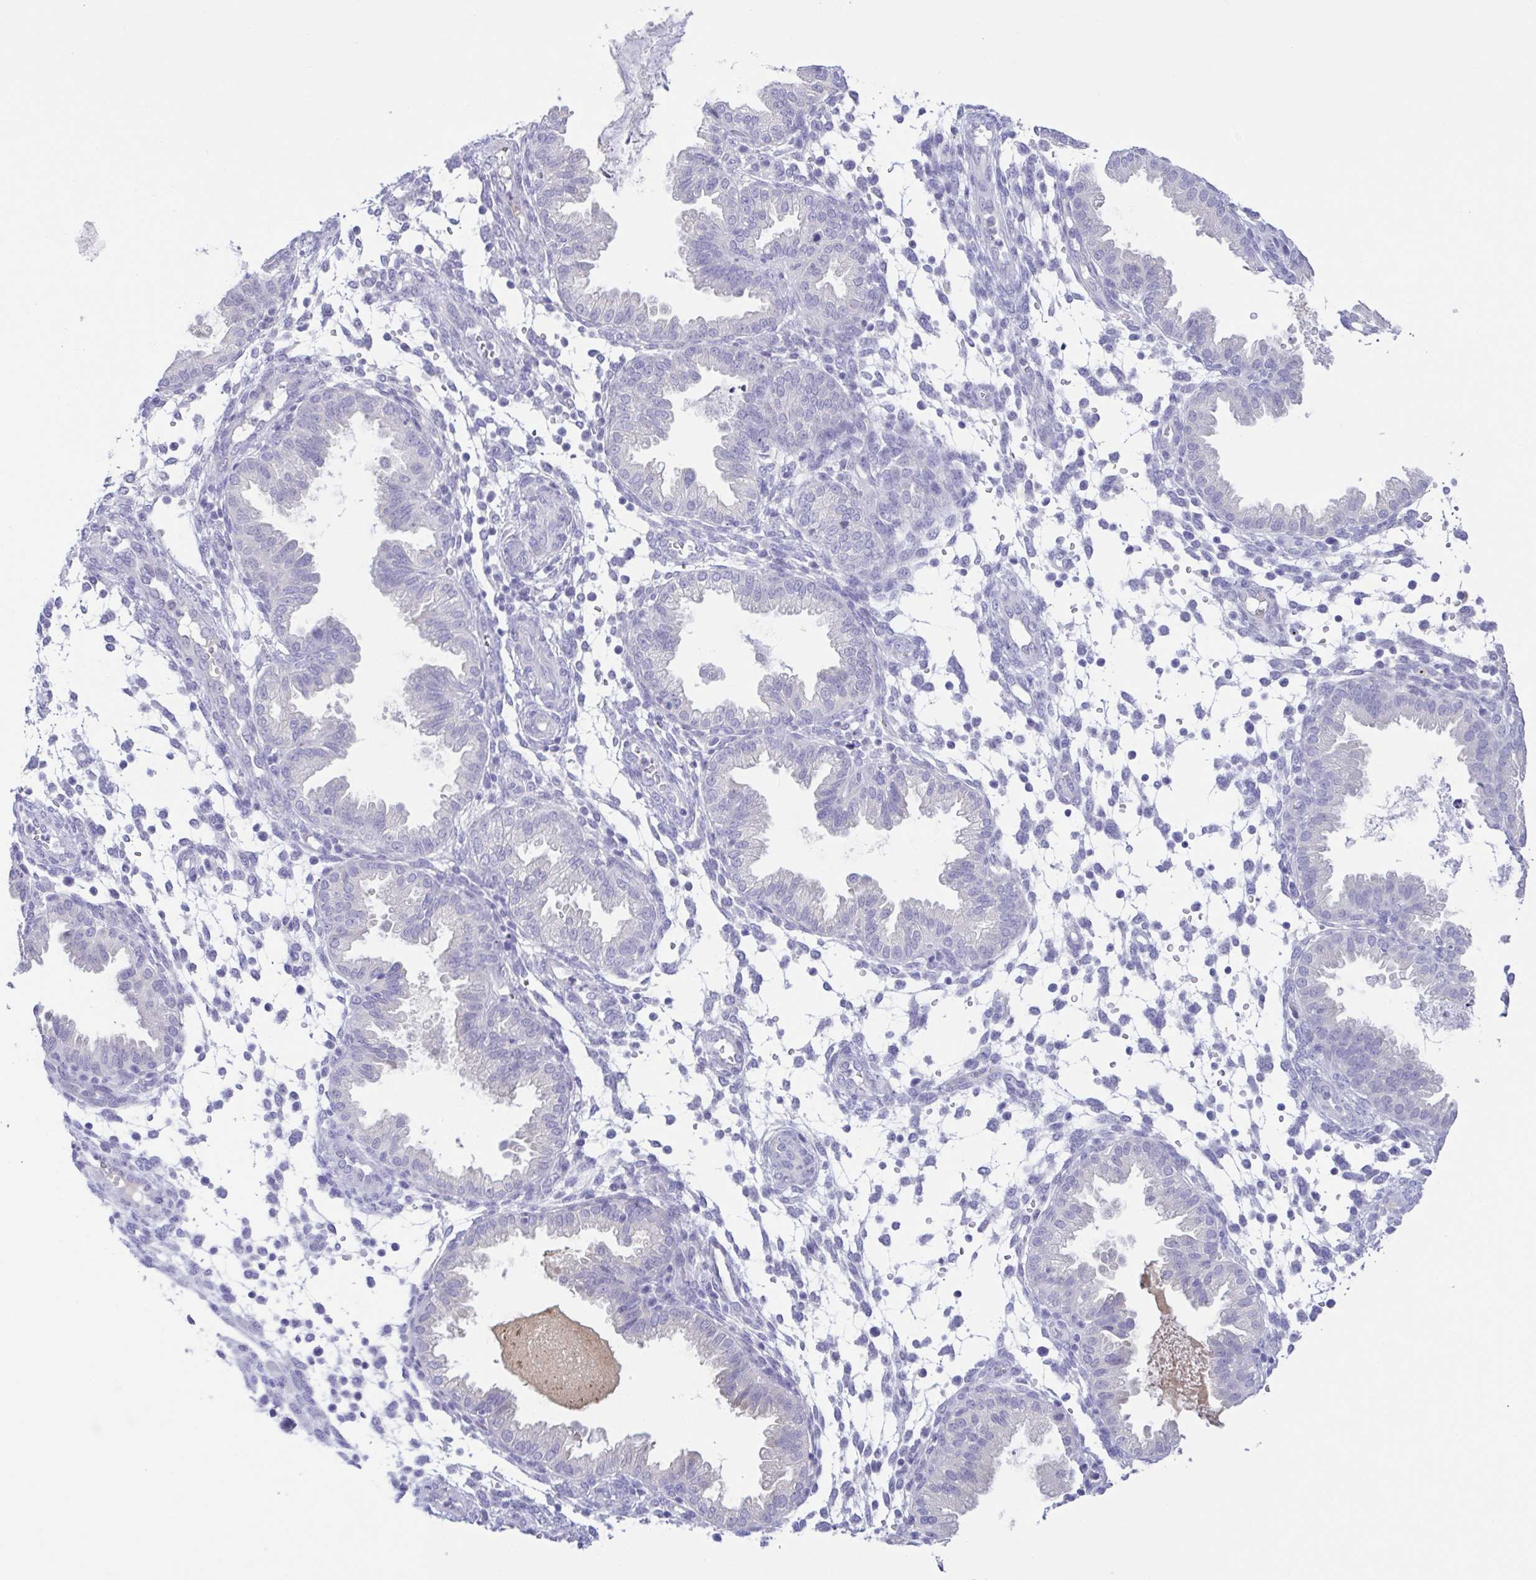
{"staining": {"intensity": "negative", "quantity": "none", "location": "none"}, "tissue": "endometrium", "cell_type": "Cells in endometrial stroma", "image_type": "normal", "snomed": [{"axis": "morphology", "description": "Normal tissue, NOS"}, {"axis": "topography", "description": "Endometrium"}], "caption": "An immunohistochemistry (IHC) histopathology image of benign endometrium is shown. There is no staining in cells in endometrial stroma of endometrium.", "gene": "A1BG", "patient": {"sex": "female", "age": 33}}